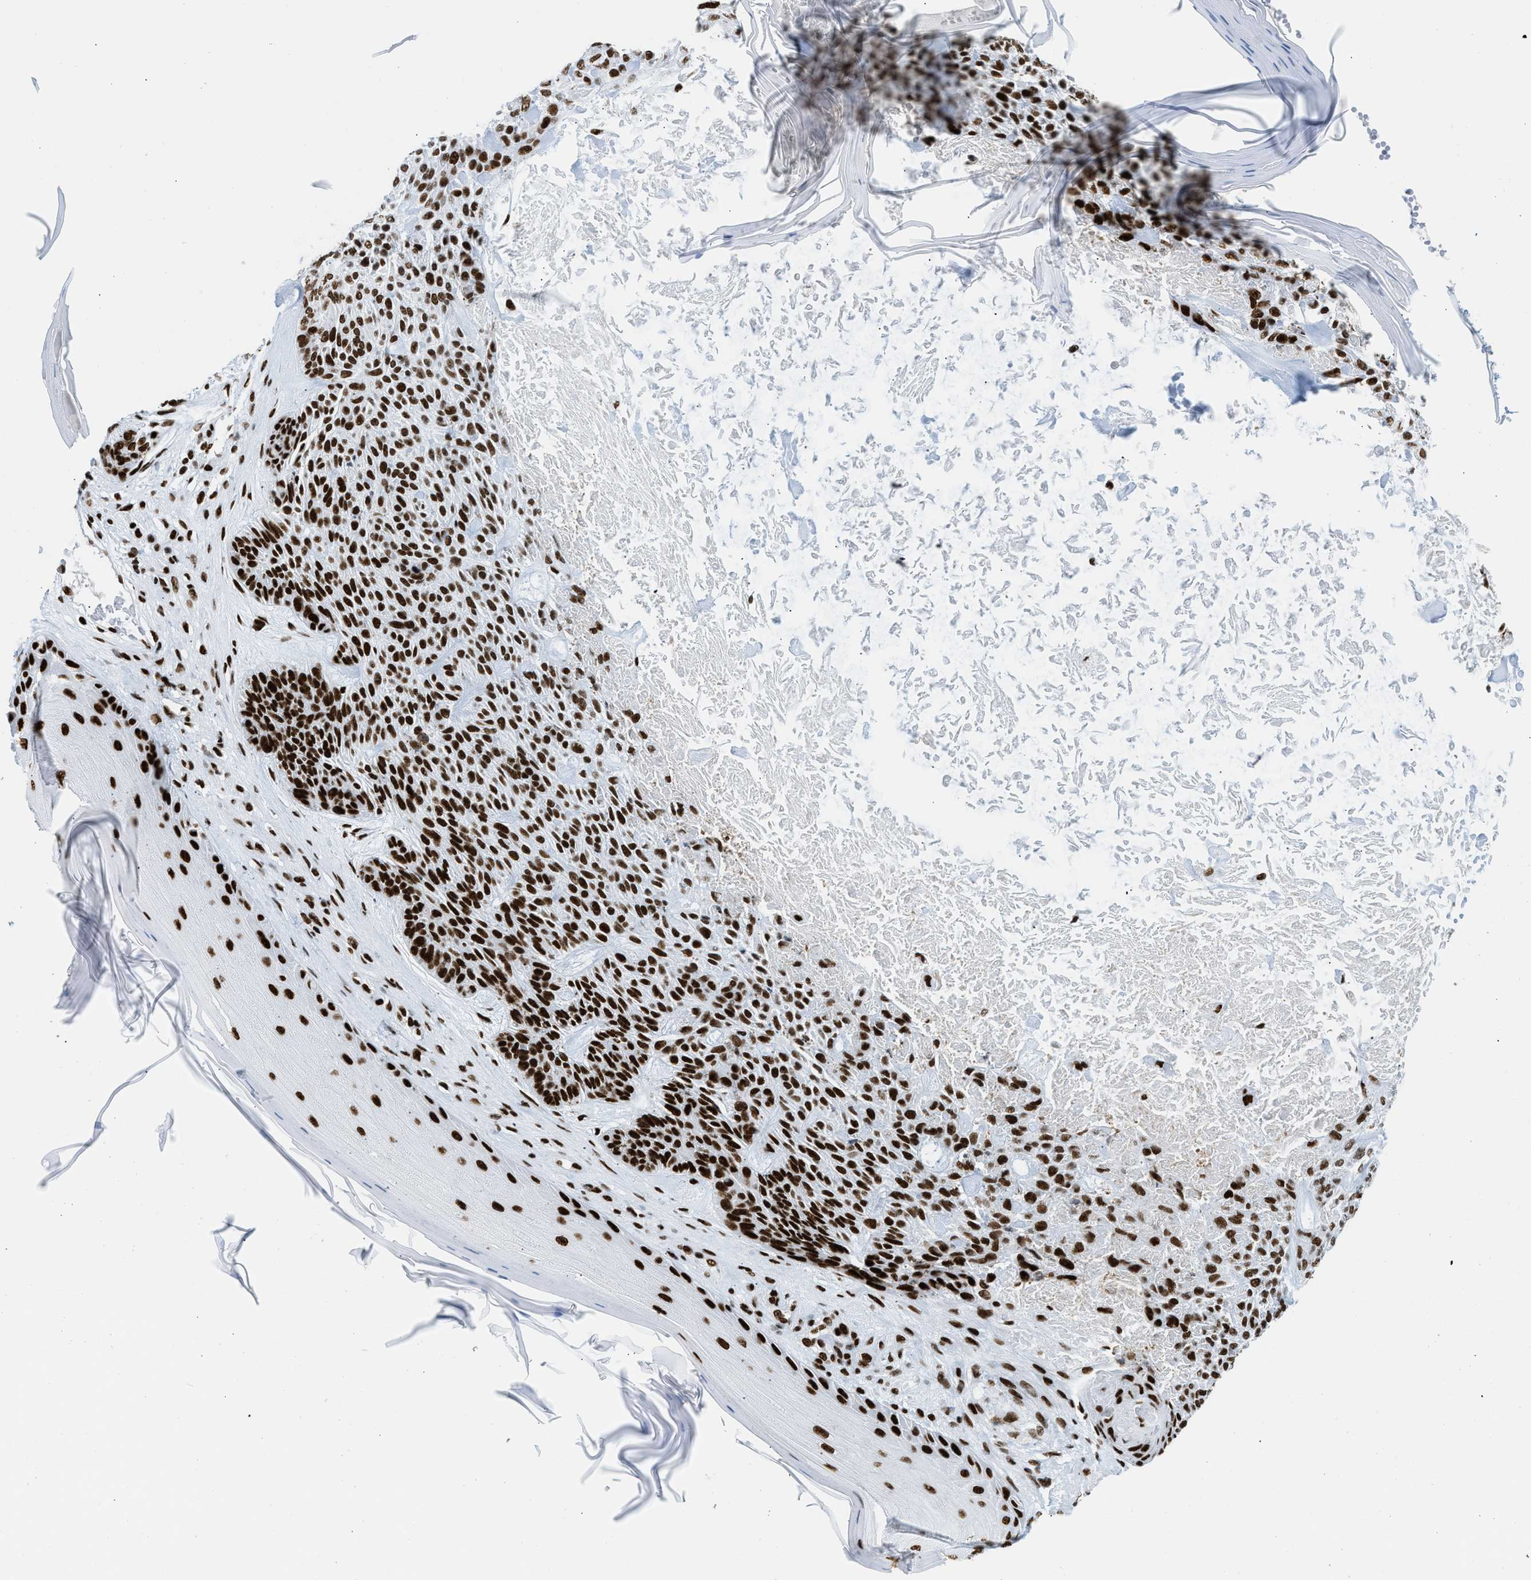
{"staining": {"intensity": "strong", "quantity": ">75%", "location": "nuclear"}, "tissue": "skin cancer", "cell_type": "Tumor cells", "image_type": "cancer", "snomed": [{"axis": "morphology", "description": "Basal cell carcinoma"}, {"axis": "topography", "description": "Skin"}], "caption": "This is an image of IHC staining of skin cancer (basal cell carcinoma), which shows strong positivity in the nuclear of tumor cells.", "gene": "PIF1", "patient": {"sex": "male", "age": 55}}